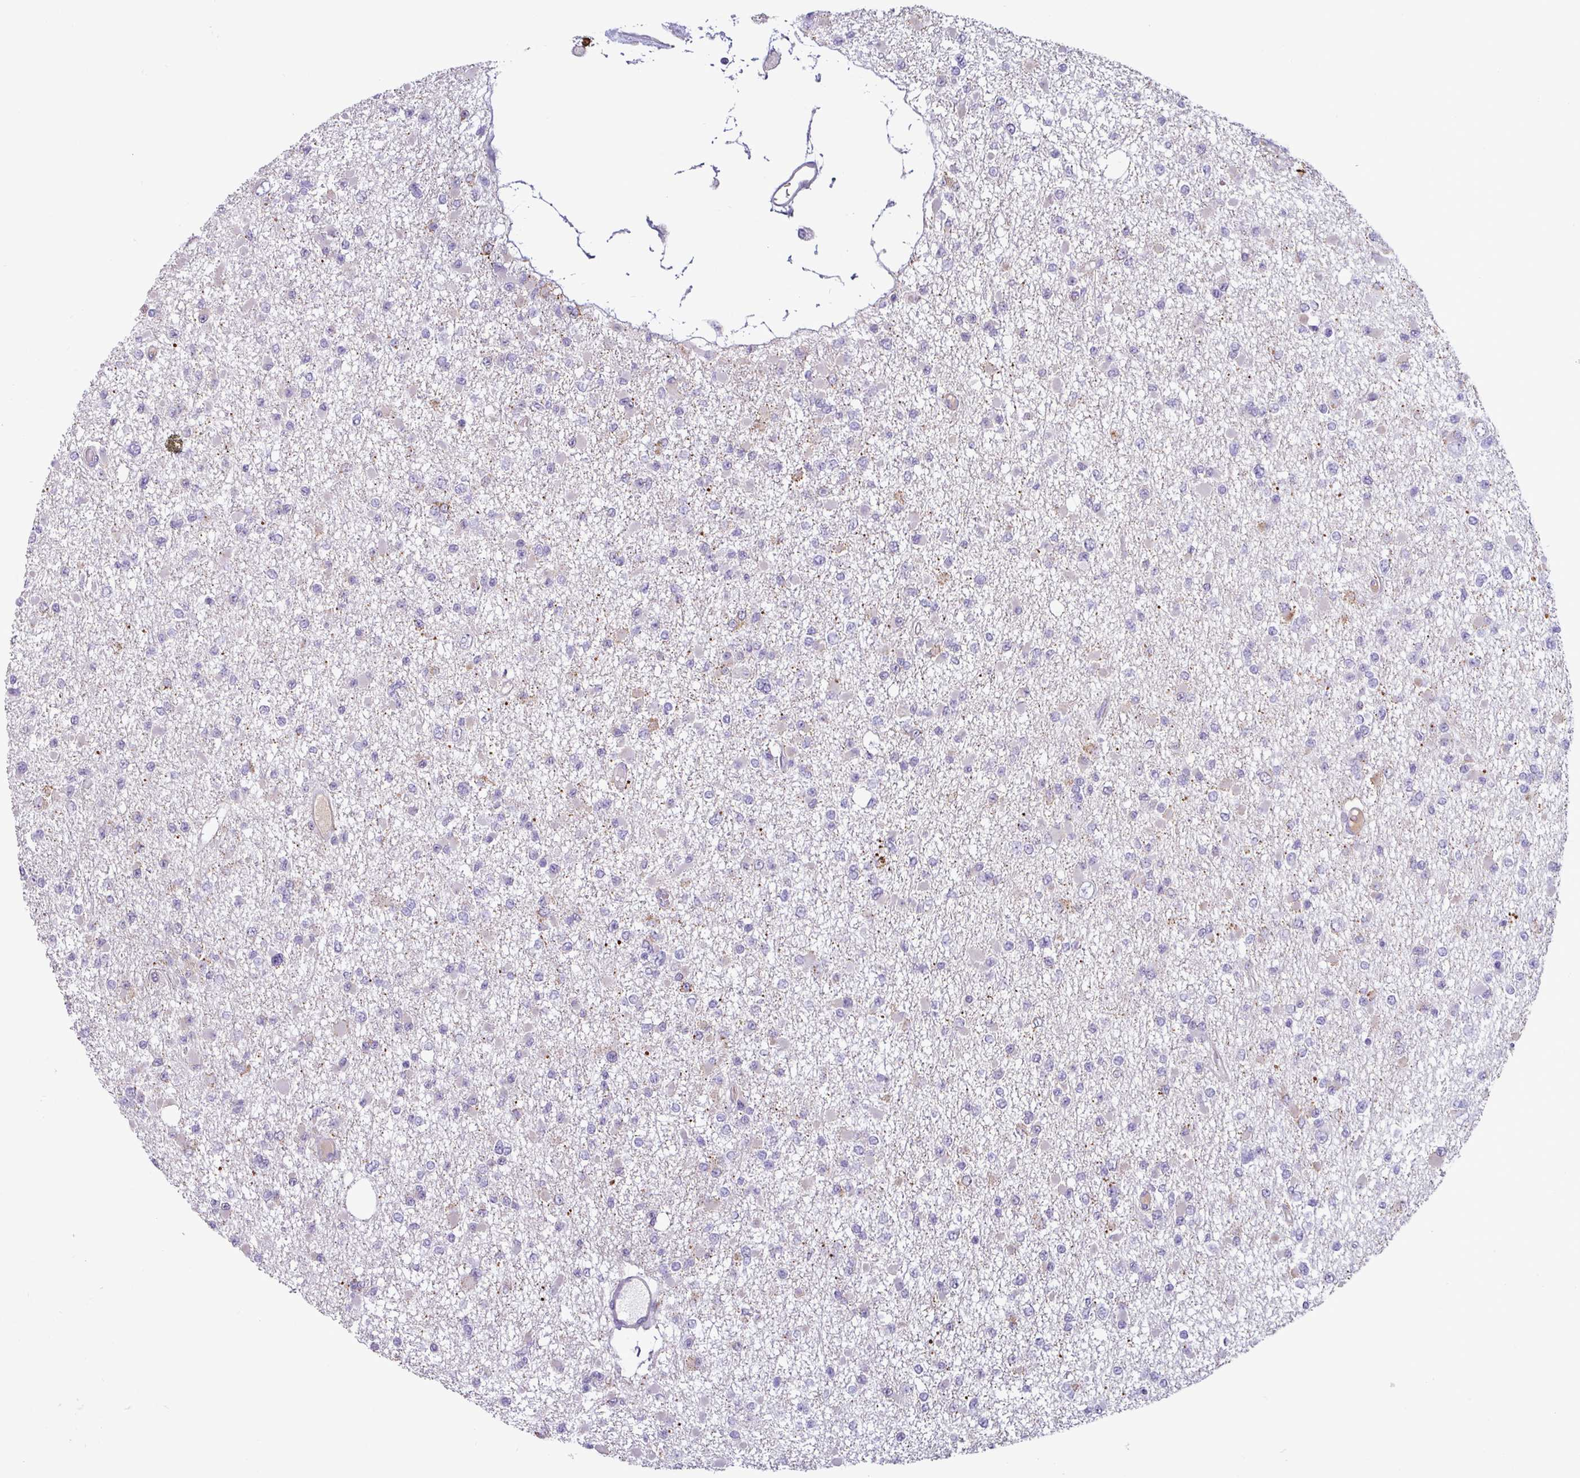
{"staining": {"intensity": "negative", "quantity": "none", "location": "none"}, "tissue": "glioma", "cell_type": "Tumor cells", "image_type": "cancer", "snomed": [{"axis": "morphology", "description": "Glioma, malignant, Low grade"}, {"axis": "topography", "description": "Brain"}], "caption": "There is no significant expression in tumor cells of malignant glioma (low-grade). (DAB immunohistochemistry, high magnification).", "gene": "CD8A", "patient": {"sex": "female", "age": 22}}